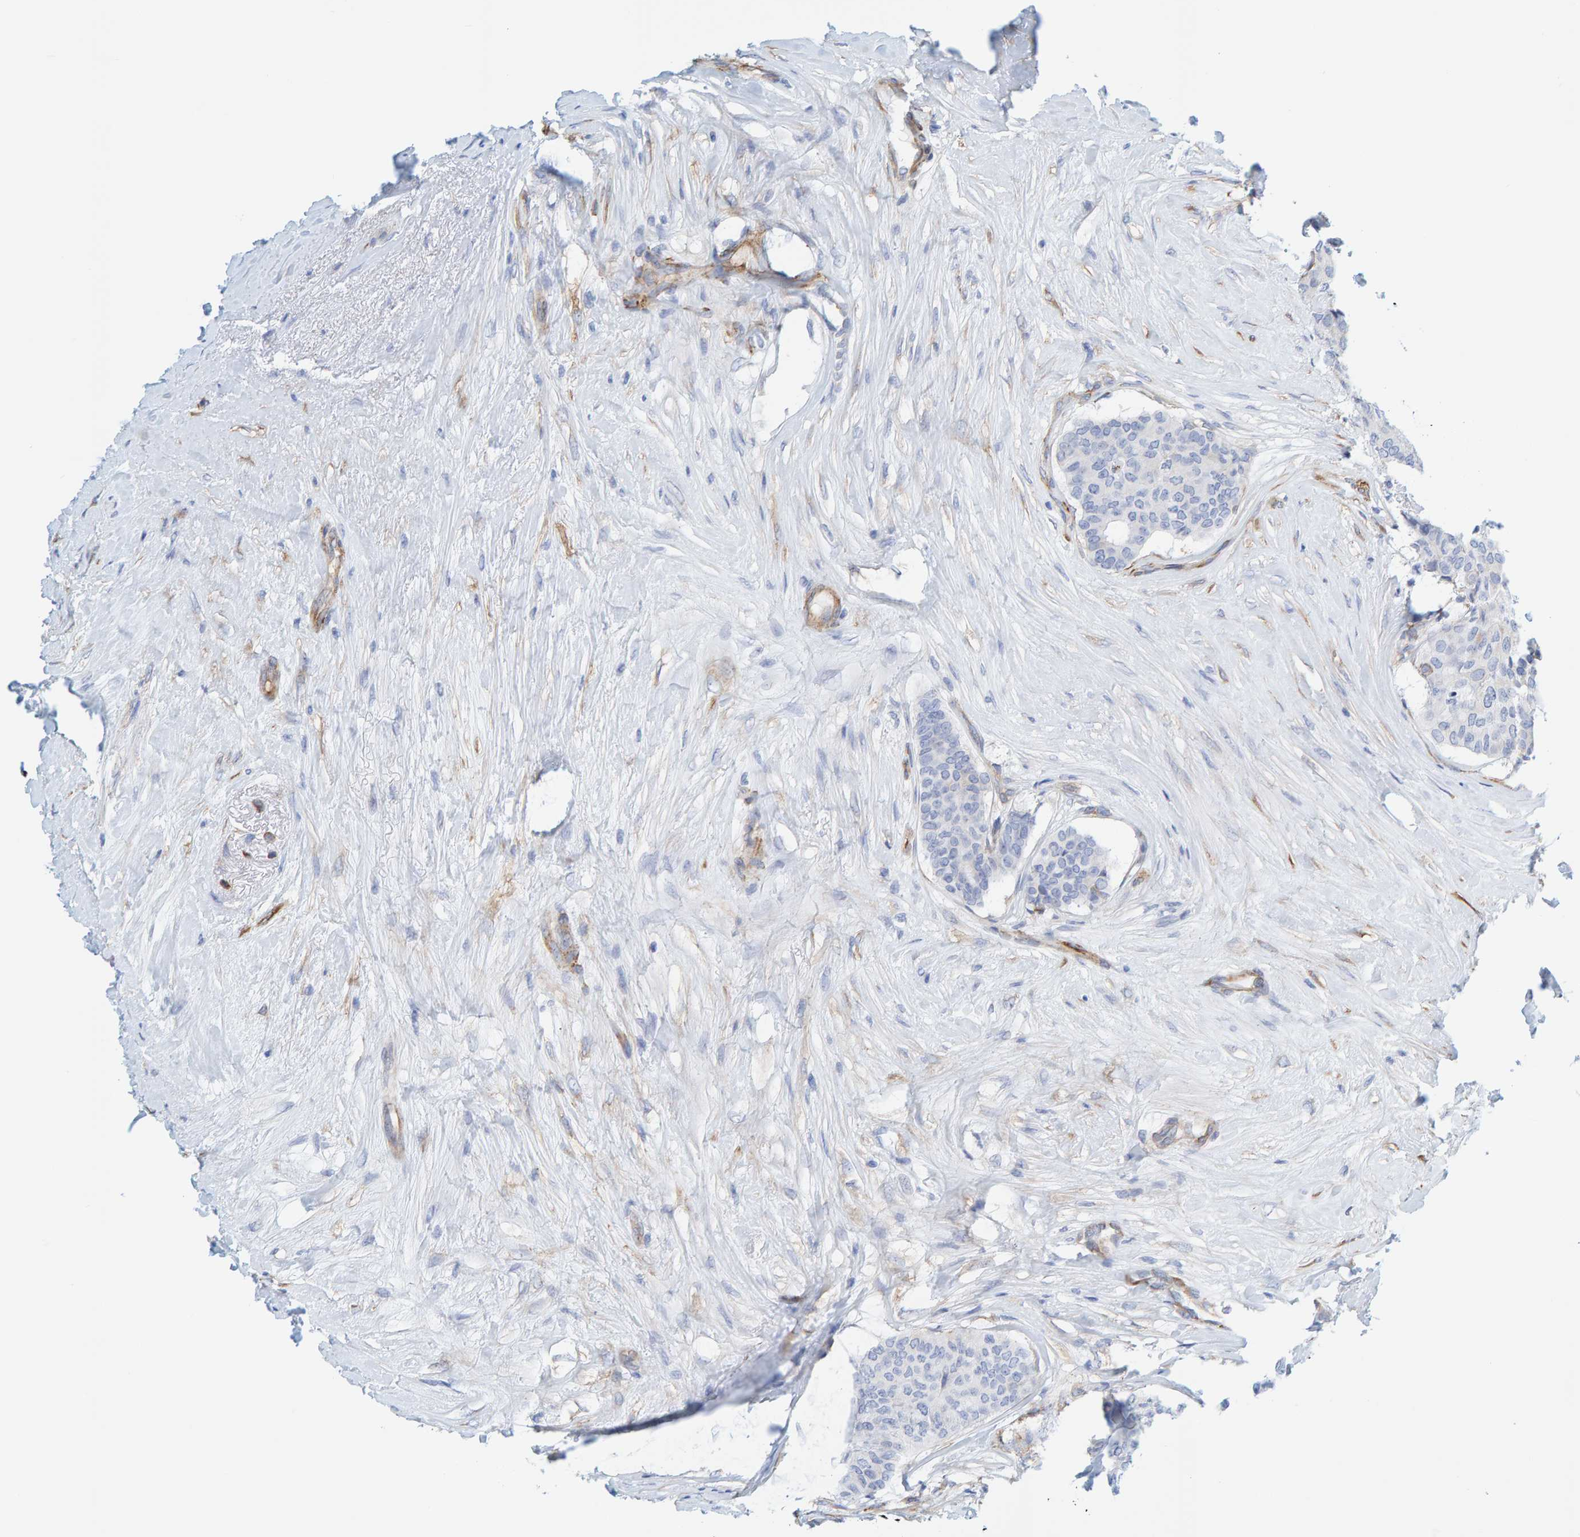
{"staining": {"intensity": "negative", "quantity": "none", "location": "none"}, "tissue": "breast cancer", "cell_type": "Tumor cells", "image_type": "cancer", "snomed": [{"axis": "morphology", "description": "Duct carcinoma"}, {"axis": "topography", "description": "Breast"}], "caption": "Human breast cancer (infiltrating ductal carcinoma) stained for a protein using immunohistochemistry (IHC) shows no staining in tumor cells.", "gene": "MAP1B", "patient": {"sex": "female", "age": 75}}